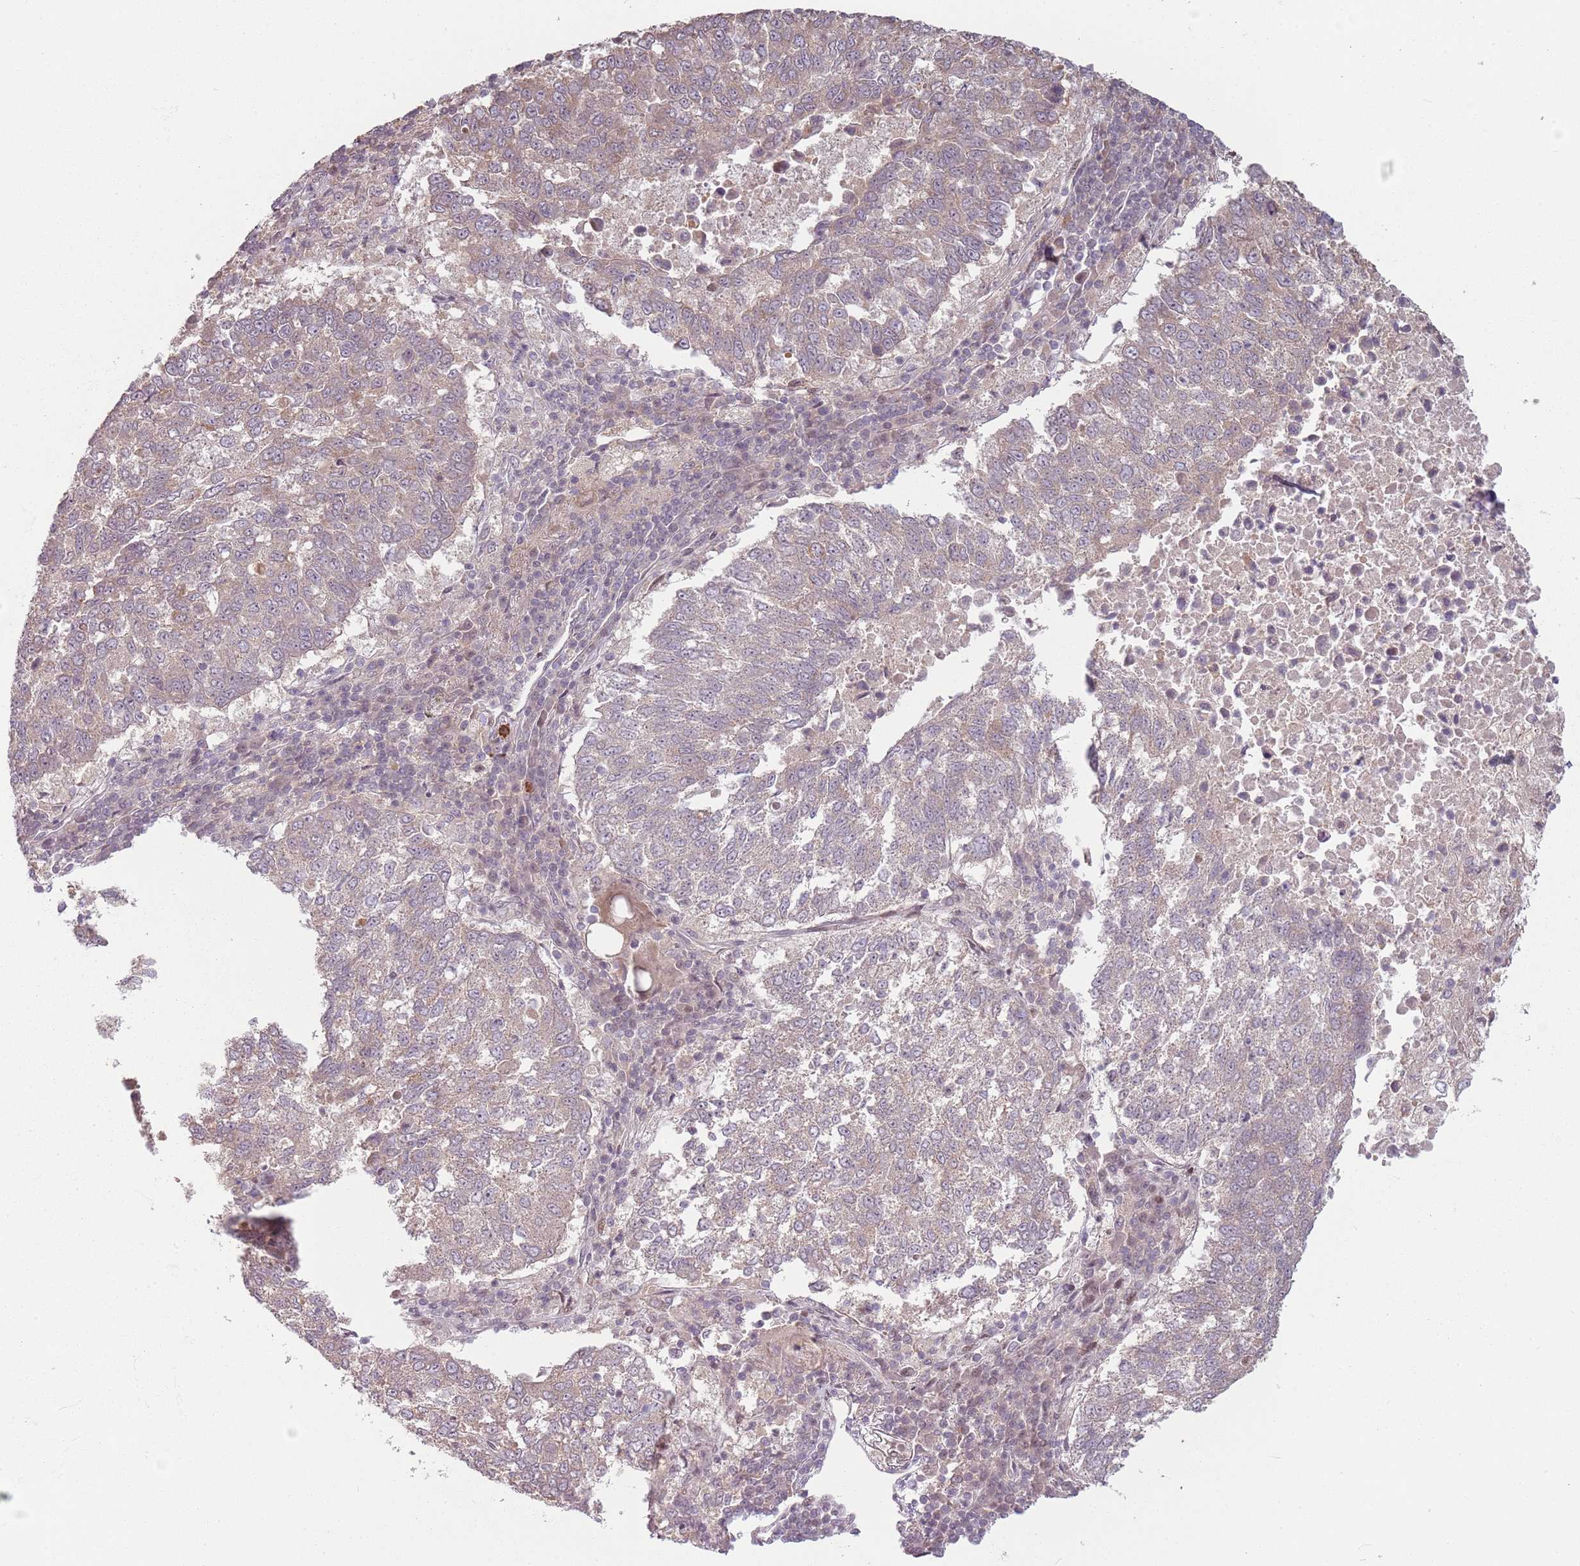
{"staining": {"intensity": "weak", "quantity": "<25%", "location": "cytoplasmic/membranous"}, "tissue": "lung cancer", "cell_type": "Tumor cells", "image_type": "cancer", "snomed": [{"axis": "morphology", "description": "Squamous cell carcinoma, NOS"}, {"axis": "topography", "description": "Lung"}], "caption": "The histopathology image displays no significant positivity in tumor cells of squamous cell carcinoma (lung).", "gene": "ADGRG1", "patient": {"sex": "male", "age": 73}}